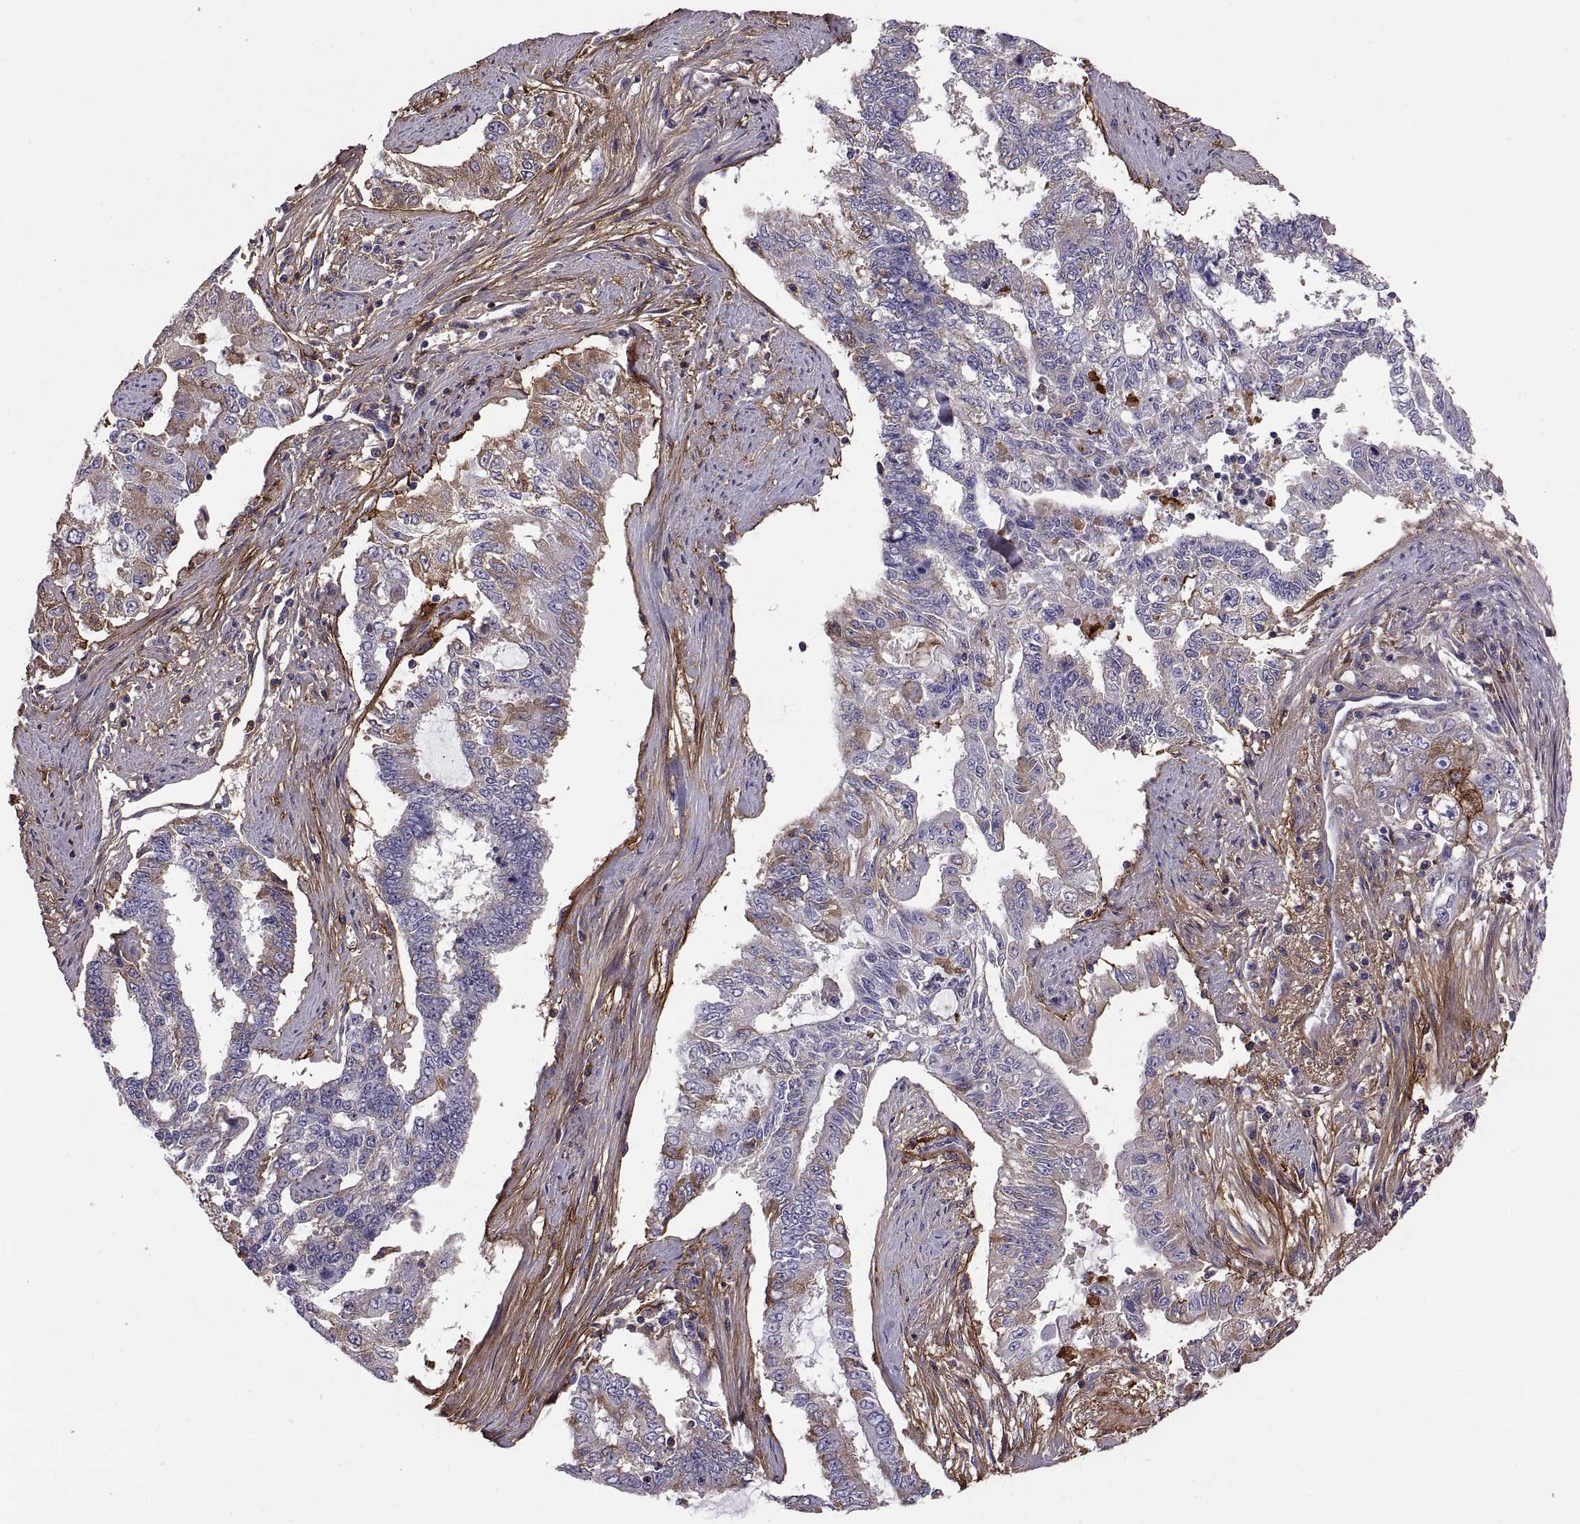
{"staining": {"intensity": "moderate", "quantity": "25%-75%", "location": "cytoplasmic/membranous"}, "tissue": "endometrial cancer", "cell_type": "Tumor cells", "image_type": "cancer", "snomed": [{"axis": "morphology", "description": "Adenocarcinoma, NOS"}, {"axis": "topography", "description": "Uterus"}], "caption": "Immunohistochemistry photomicrograph of neoplastic tissue: human endometrial cancer stained using immunohistochemistry exhibits medium levels of moderate protein expression localized specifically in the cytoplasmic/membranous of tumor cells, appearing as a cytoplasmic/membranous brown color.", "gene": "EMILIN2", "patient": {"sex": "female", "age": 59}}